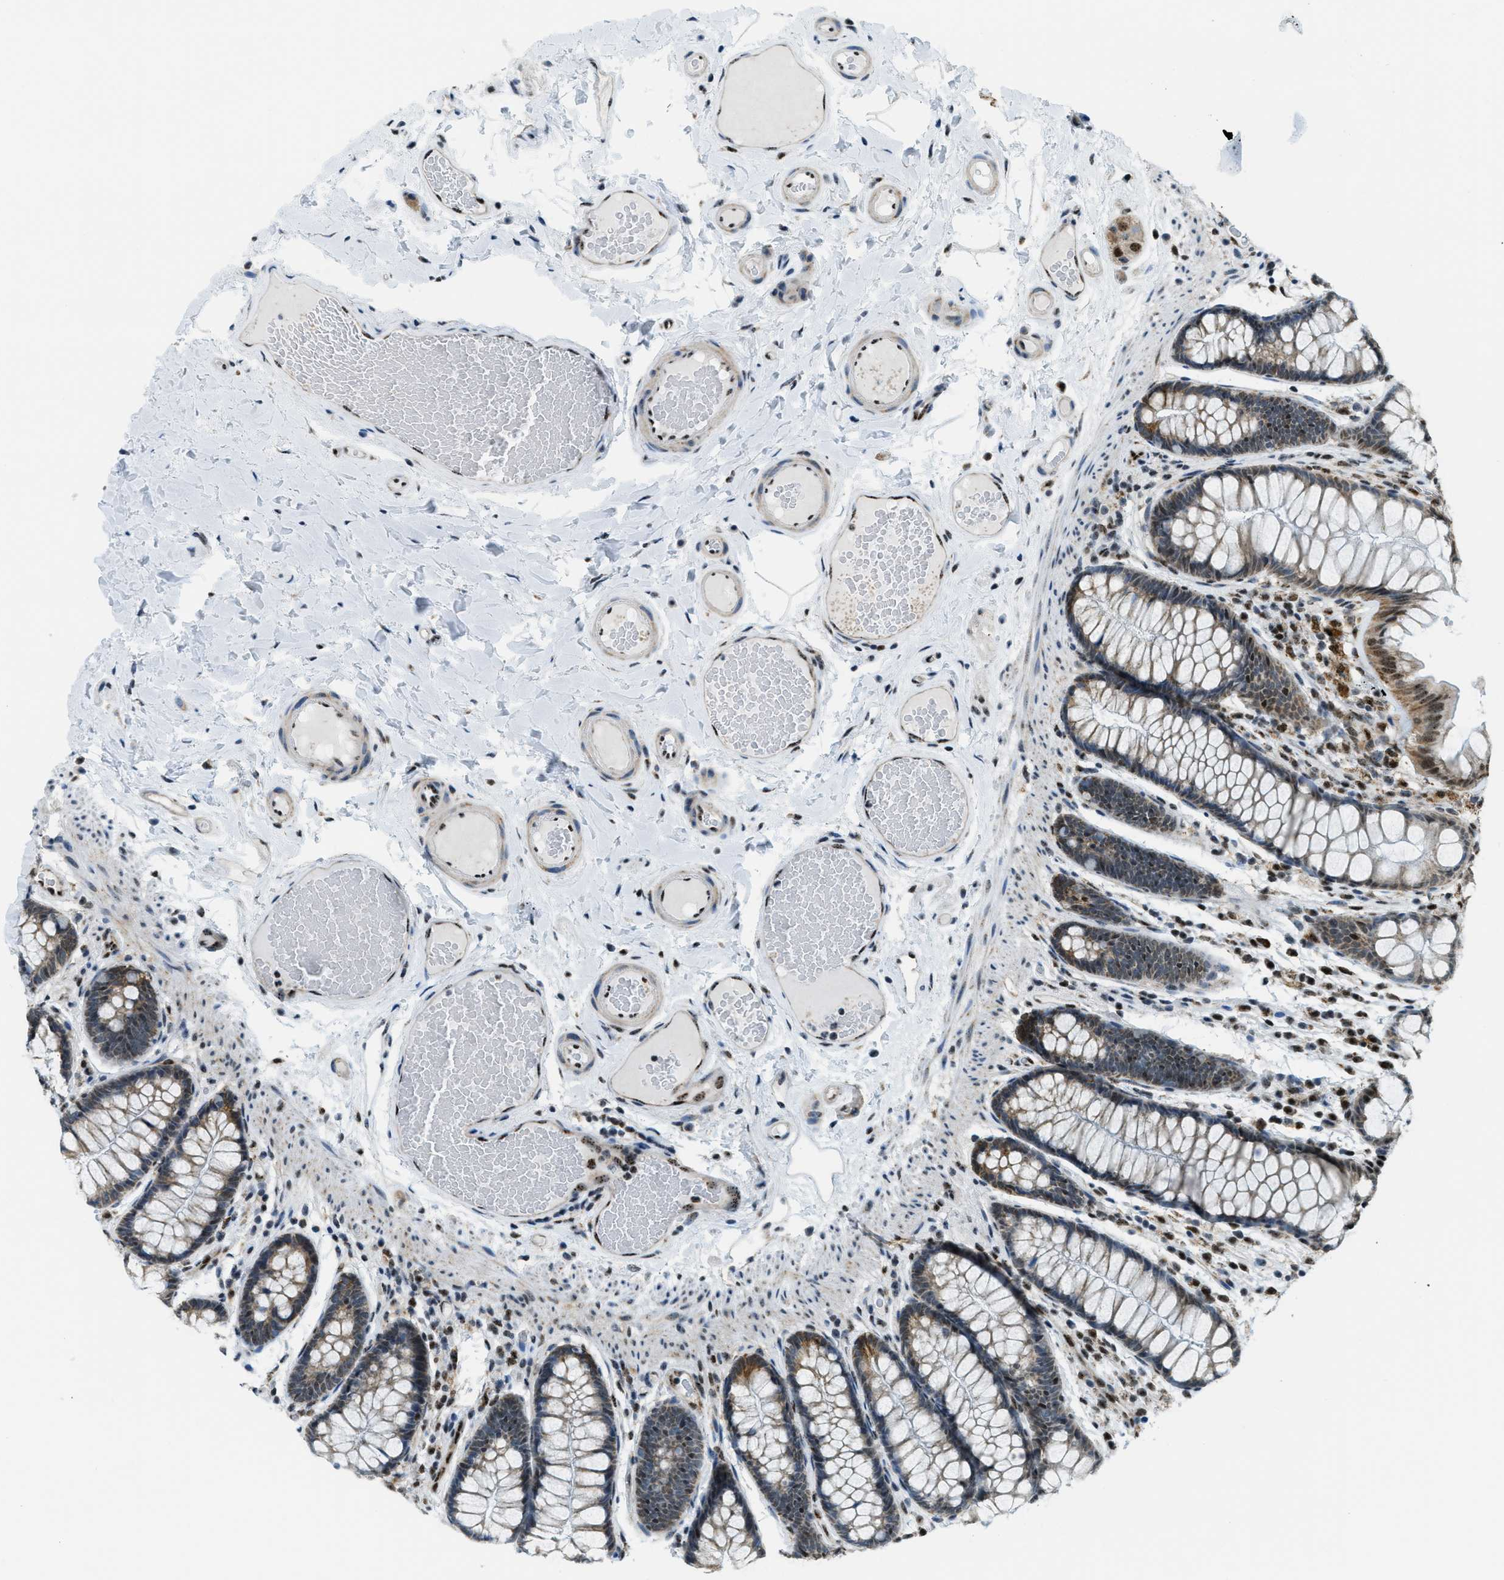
{"staining": {"intensity": "moderate", "quantity": "25%-75%", "location": "nuclear"}, "tissue": "colon", "cell_type": "Endothelial cells", "image_type": "normal", "snomed": [{"axis": "morphology", "description": "Normal tissue, NOS"}, {"axis": "topography", "description": "Colon"}], "caption": "DAB (3,3'-diaminobenzidine) immunohistochemical staining of unremarkable human colon reveals moderate nuclear protein expression in about 25%-75% of endothelial cells. (DAB IHC with brightfield microscopy, high magnification).", "gene": "SP100", "patient": {"sex": "female", "age": 56}}